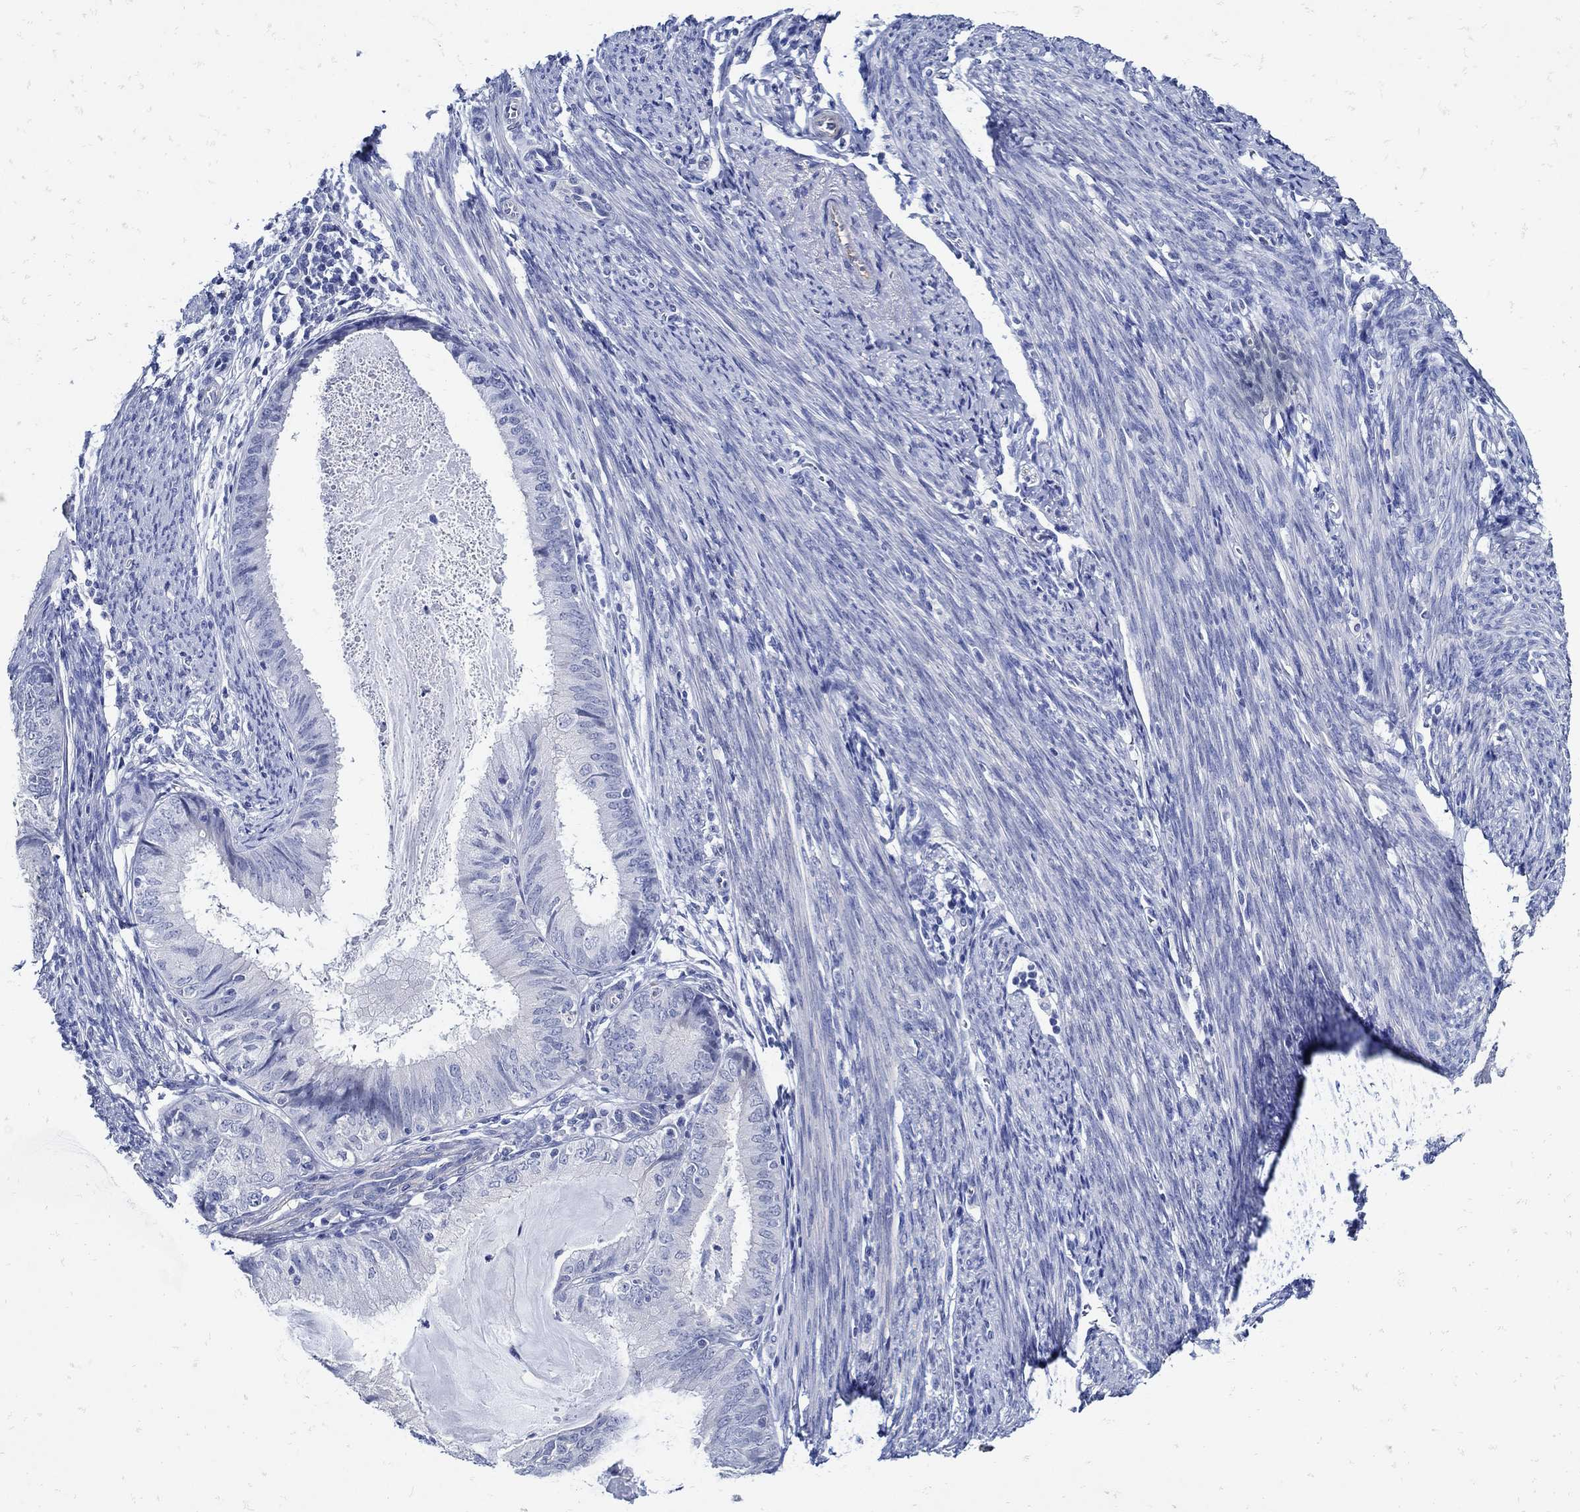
{"staining": {"intensity": "negative", "quantity": "none", "location": "none"}, "tissue": "endometrial cancer", "cell_type": "Tumor cells", "image_type": "cancer", "snomed": [{"axis": "morphology", "description": "Adenocarcinoma, NOS"}, {"axis": "topography", "description": "Endometrium"}], "caption": "This is a histopathology image of IHC staining of endometrial adenocarcinoma, which shows no expression in tumor cells.", "gene": "NOS1", "patient": {"sex": "female", "age": 57}}